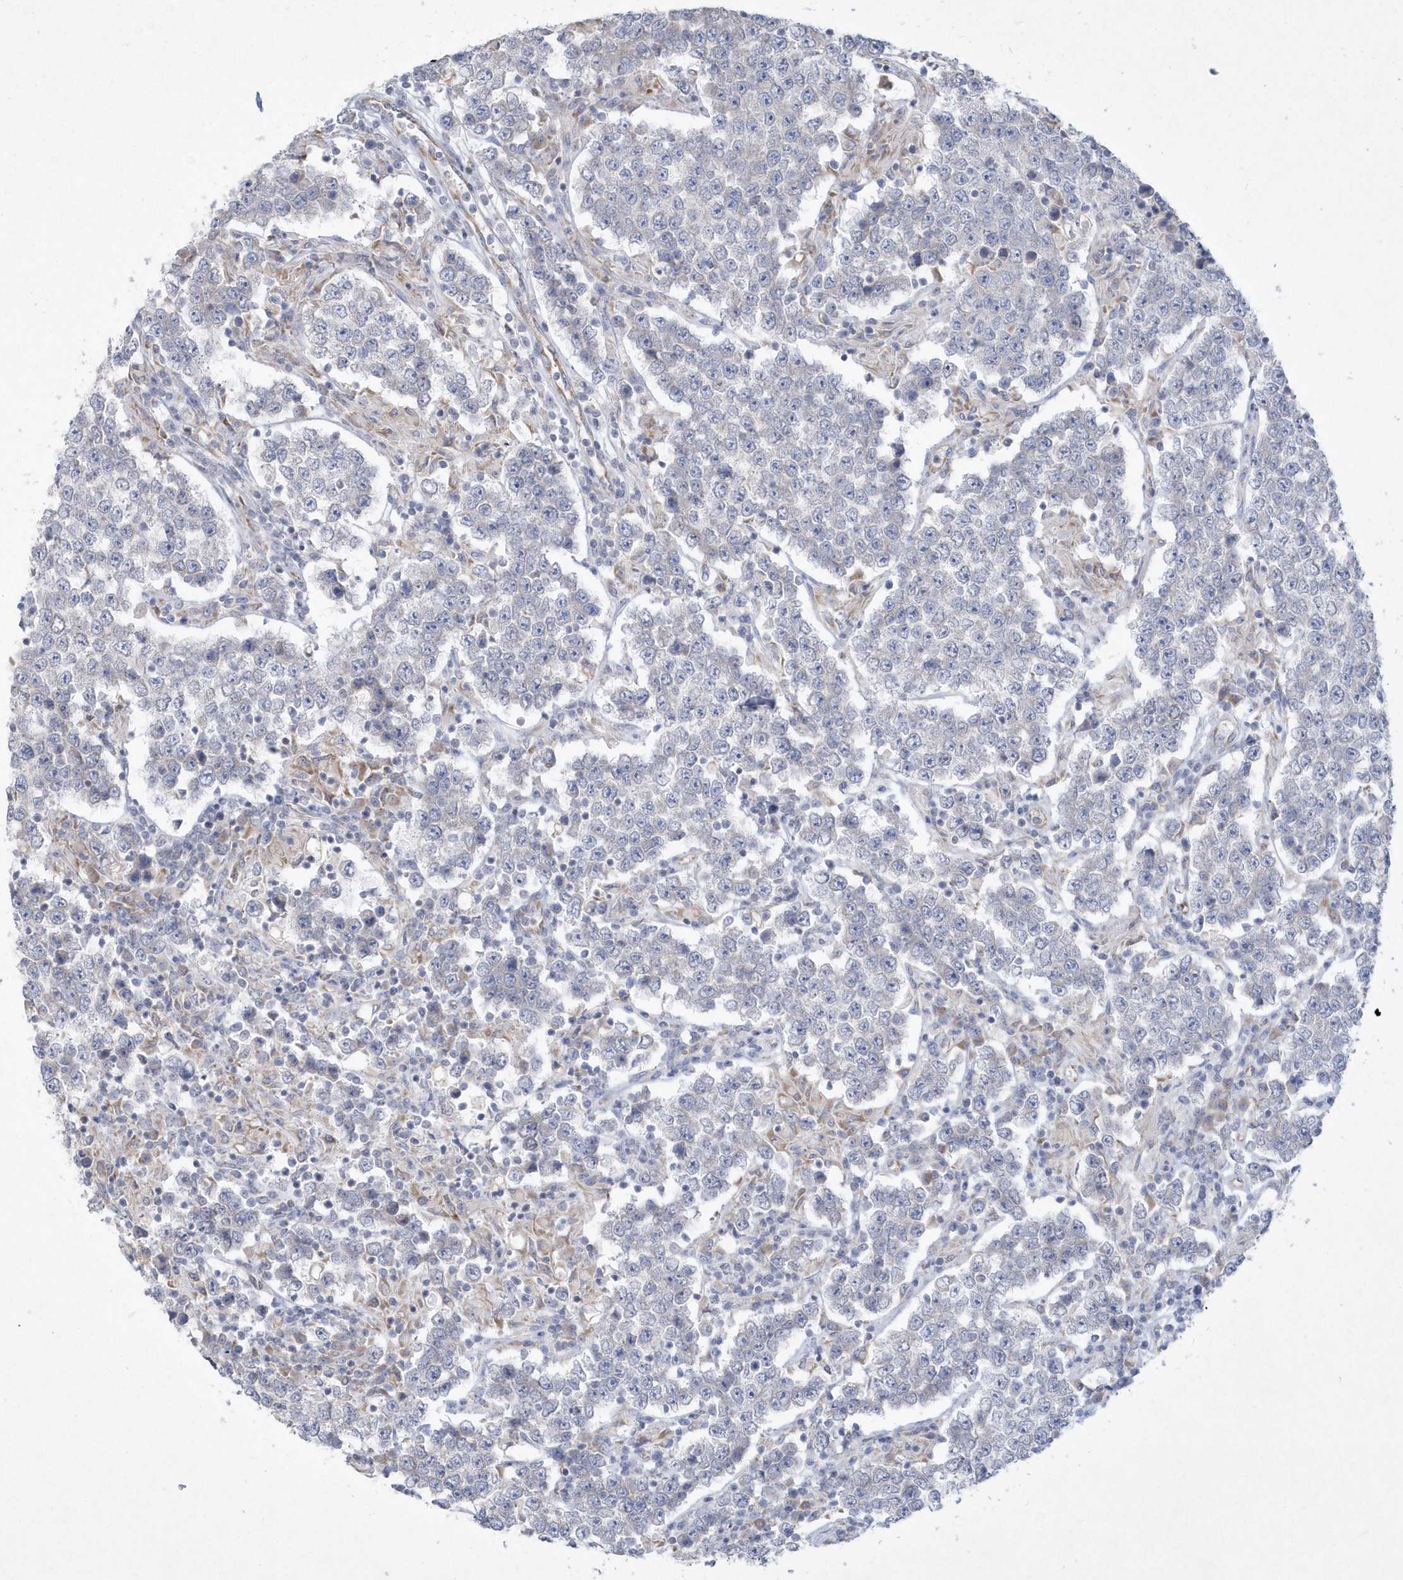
{"staining": {"intensity": "negative", "quantity": "none", "location": "none"}, "tissue": "testis cancer", "cell_type": "Tumor cells", "image_type": "cancer", "snomed": [{"axis": "morphology", "description": "Normal tissue, NOS"}, {"axis": "morphology", "description": "Urothelial carcinoma, High grade"}, {"axis": "morphology", "description": "Seminoma, NOS"}, {"axis": "morphology", "description": "Carcinoma, Embryonal, NOS"}, {"axis": "topography", "description": "Urinary bladder"}, {"axis": "topography", "description": "Testis"}], "caption": "Immunohistochemistry (IHC) histopathology image of human seminoma (testis) stained for a protein (brown), which shows no staining in tumor cells. Brightfield microscopy of immunohistochemistry stained with DAB (brown) and hematoxylin (blue), captured at high magnification.", "gene": "DGAT1", "patient": {"sex": "male", "age": 41}}